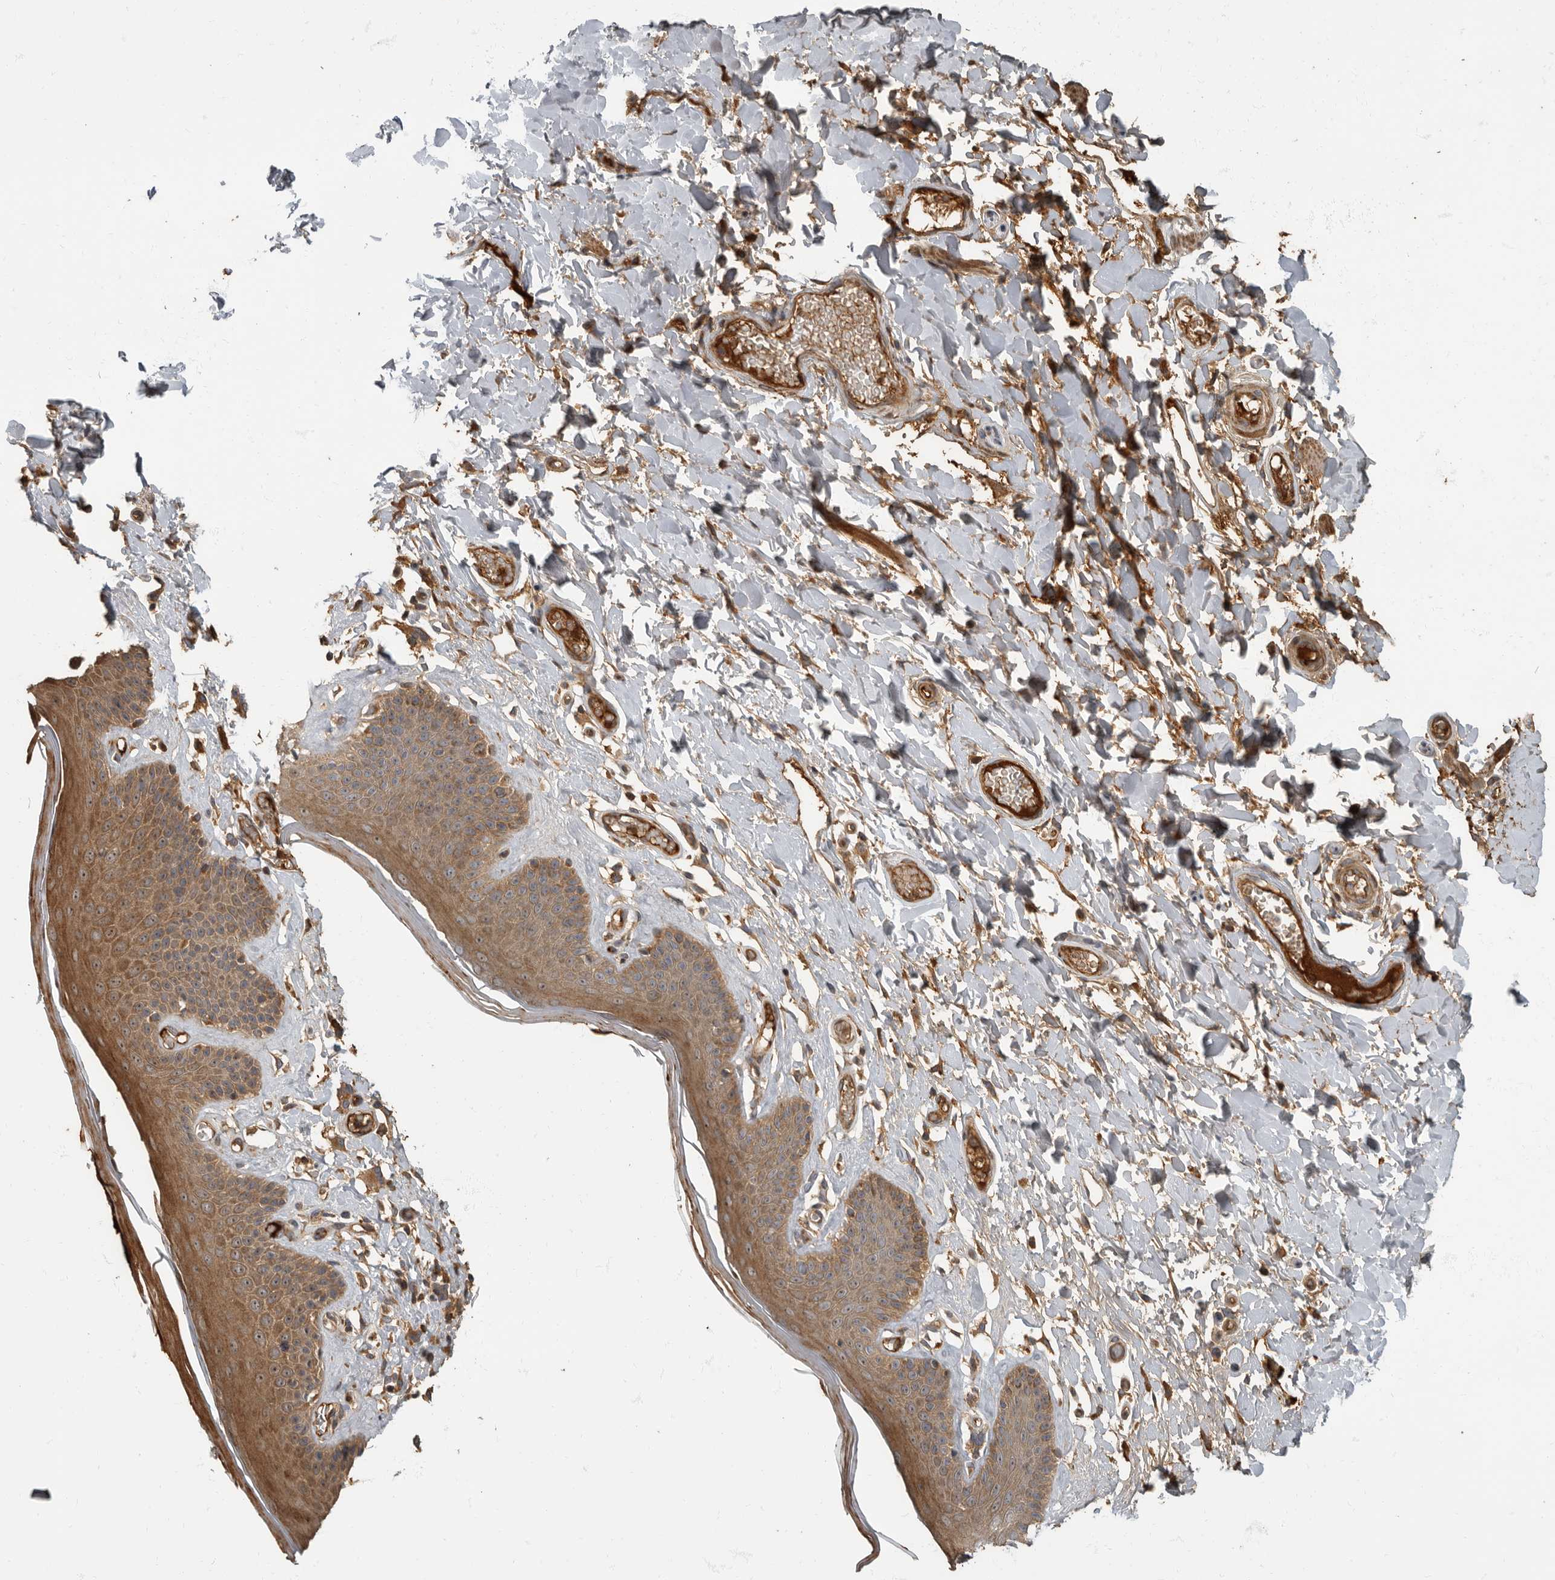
{"staining": {"intensity": "moderate", "quantity": ">75%", "location": "cytoplasmic/membranous,nuclear"}, "tissue": "skin", "cell_type": "Epidermal cells", "image_type": "normal", "snomed": [{"axis": "morphology", "description": "Normal tissue, NOS"}, {"axis": "topography", "description": "Vulva"}], "caption": "This histopathology image demonstrates IHC staining of unremarkable human skin, with medium moderate cytoplasmic/membranous,nuclear staining in approximately >75% of epidermal cells.", "gene": "DAAM1", "patient": {"sex": "female", "age": 73}}